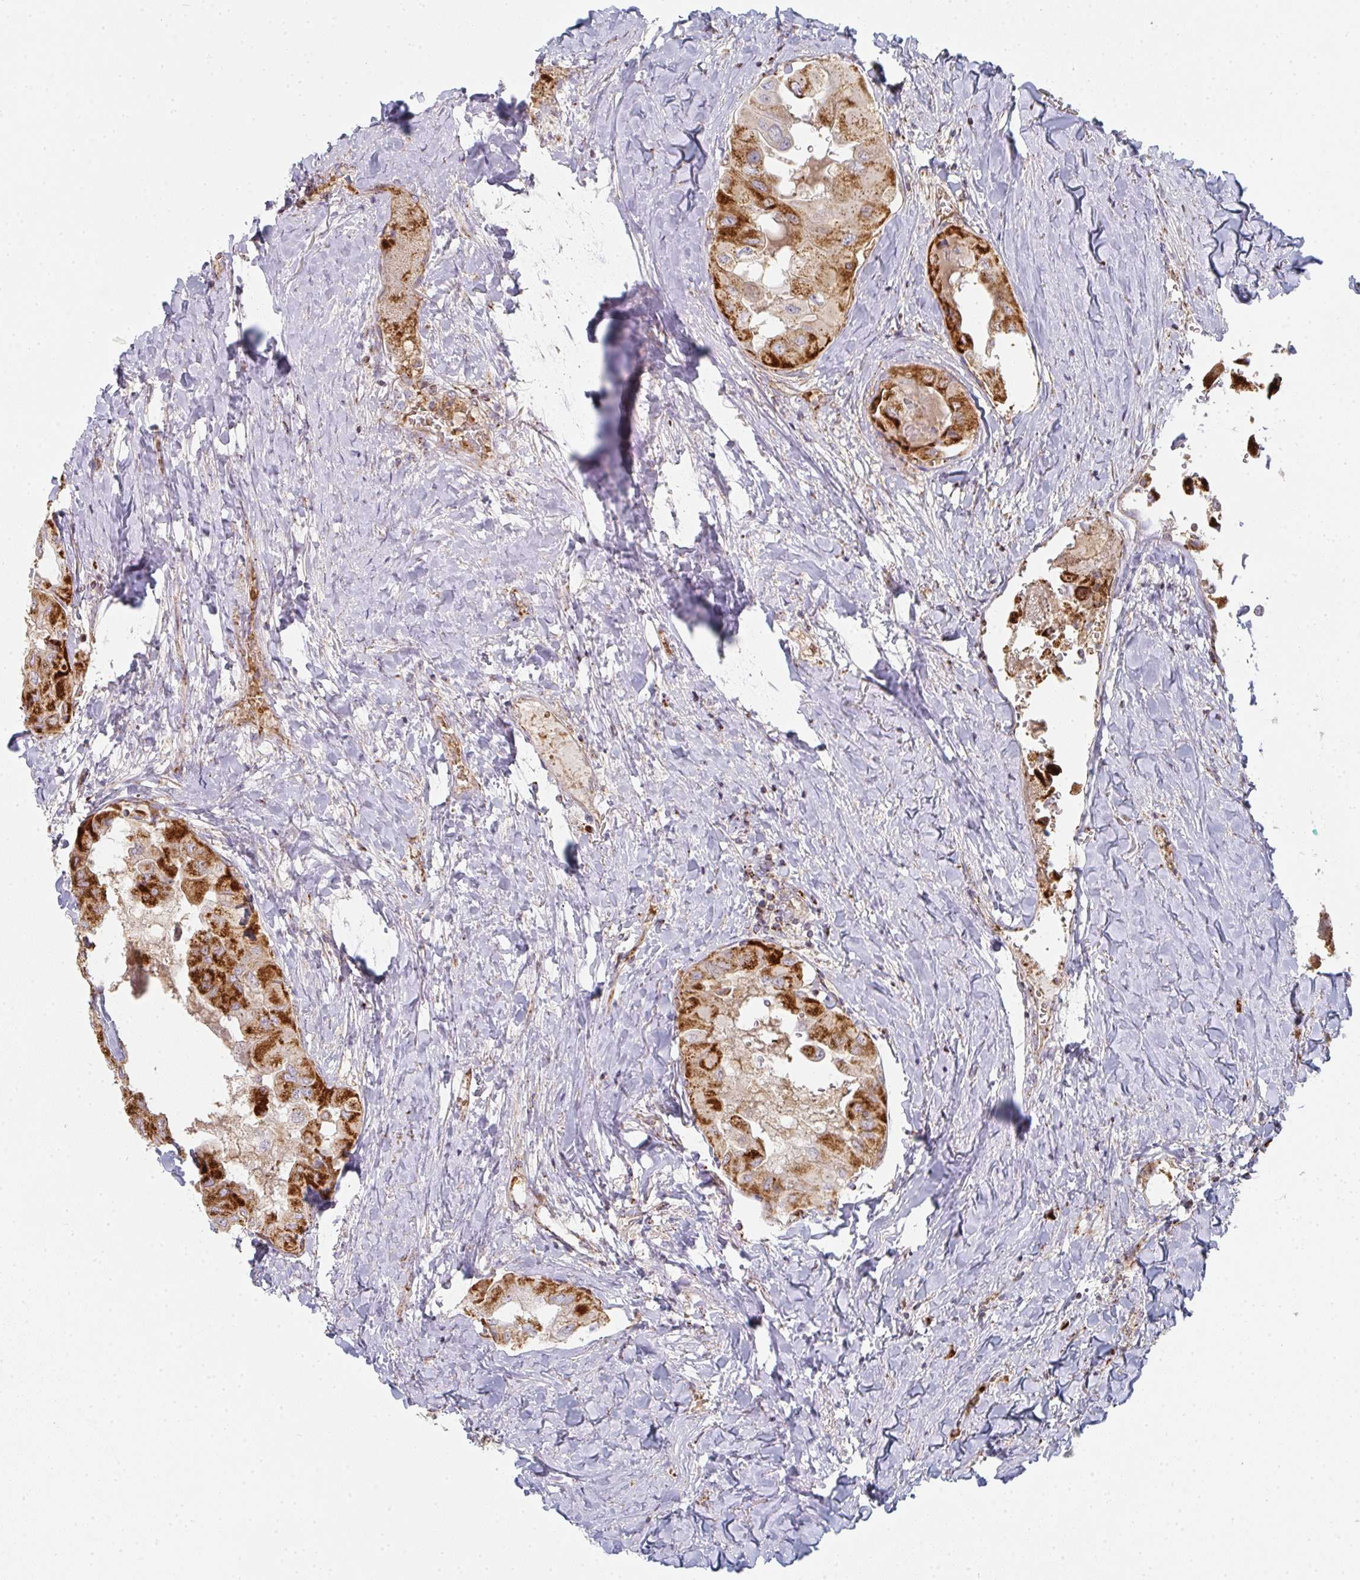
{"staining": {"intensity": "strong", "quantity": ">75%", "location": "cytoplasmic/membranous"}, "tissue": "thyroid cancer", "cell_type": "Tumor cells", "image_type": "cancer", "snomed": [{"axis": "morphology", "description": "Normal tissue, NOS"}, {"axis": "morphology", "description": "Papillary adenocarcinoma, NOS"}, {"axis": "topography", "description": "Thyroid gland"}], "caption": "Immunohistochemistry image of human thyroid cancer (papillary adenocarcinoma) stained for a protein (brown), which exhibits high levels of strong cytoplasmic/membranous staining in about >75% of tumor cells.", "gene": "ZNF526", "patient": {"sex": "female", "age": 59}}